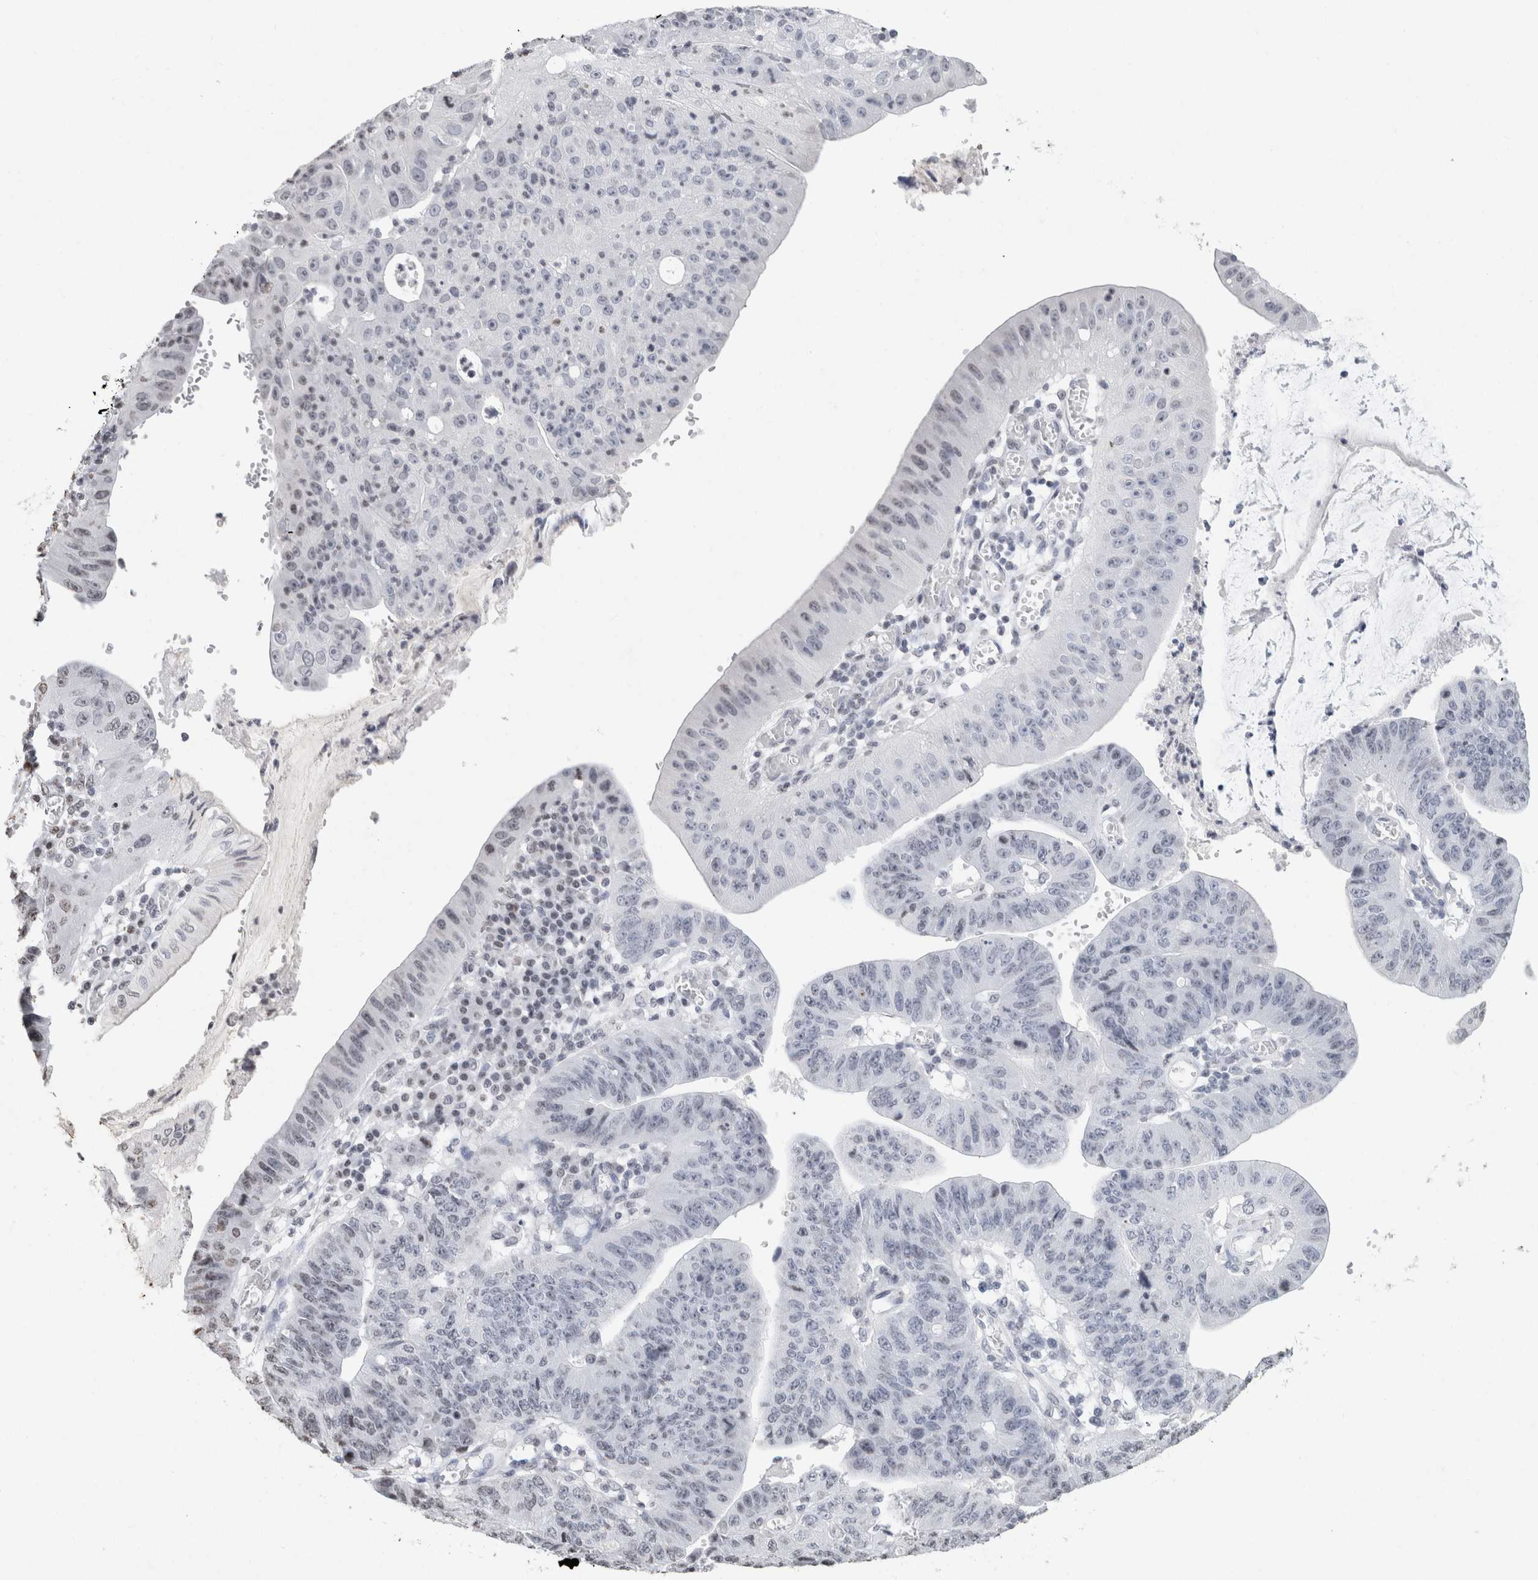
{"staining": {"intensity": "negative", "quantity": "none", "location": "none"}, "tissue": "stomach cancer", "cell_type": "Tumor cells", "image_type": "cancer", "snomed": [{"axis": "morphology", "description": "Adenocarcinoma, NOS"}, {"axis": "topography", "description": "Stomach"}], "caption": "Tumor cells are negative for brown protein staining in stomach cancer (adenocarcinoma). The staining is performed using DAB (3,3'-diaminobenzidine) brown chromogen with nuclei counter-stained in using hematoxylin.", "gene": "CNTN1", "patient": {"sex": "male", "age": 59}}